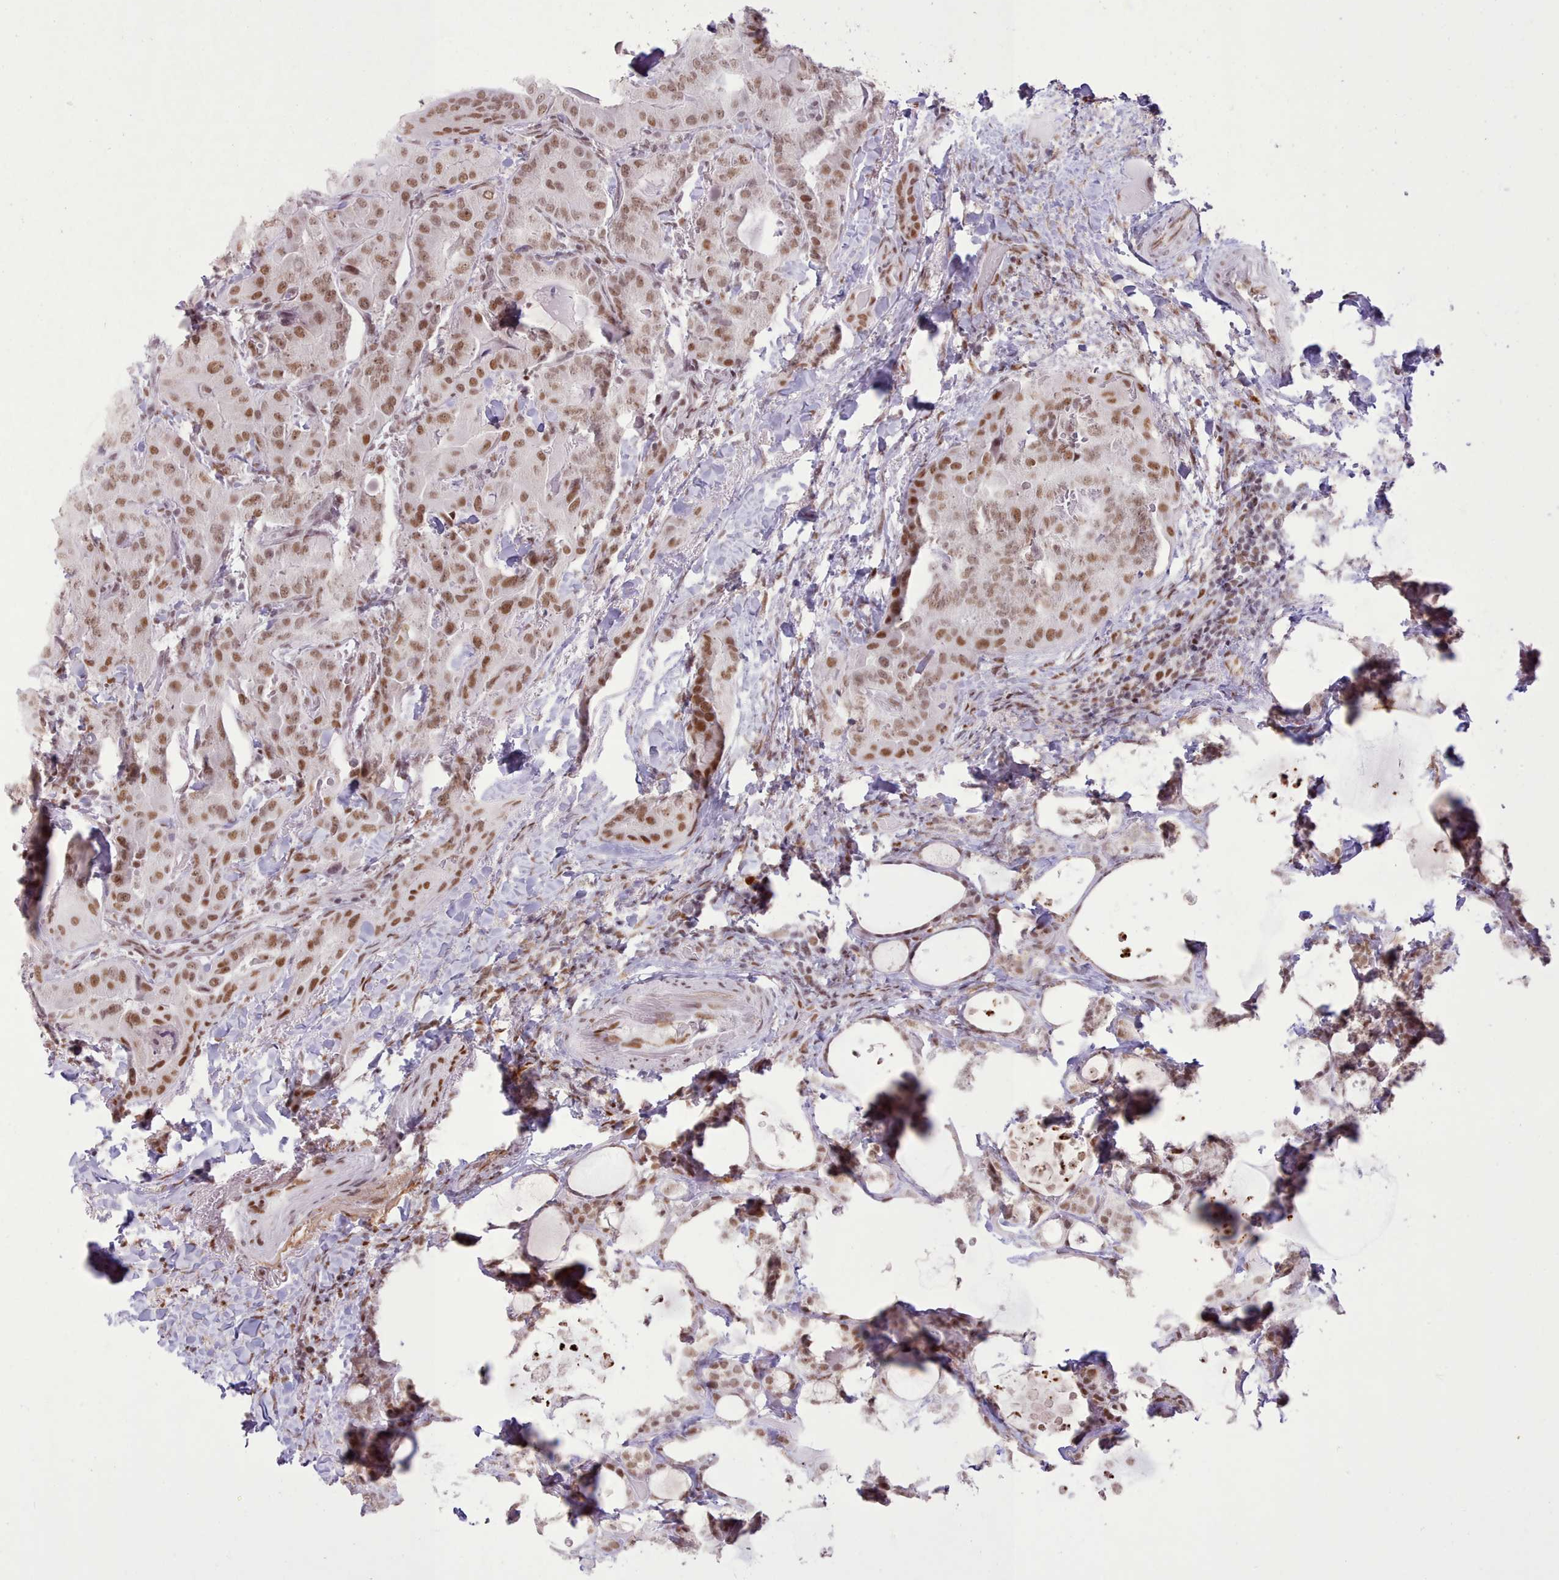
{"staining": {"intensity": "moderate", "quantity": ">75%", "location": "nuclear"}, "tissue": "thyroid cancer", "cell_type": "Tumor cells", "image_type": "cancer", "snomed": [{"axis": "morphology", "description": "Papillary adenocarcinoma, NOS"}, {"axis": "topography", "description": "Thyroid gland"}], "caption": "Immunohistochemical staining of human thyroid papillary adenocarcinoma reveals moderate nuclear protein staining in approximately >75% of tumor cells.", "gene": "TAF15", "patient": {"sex": "female", "age": 68}}